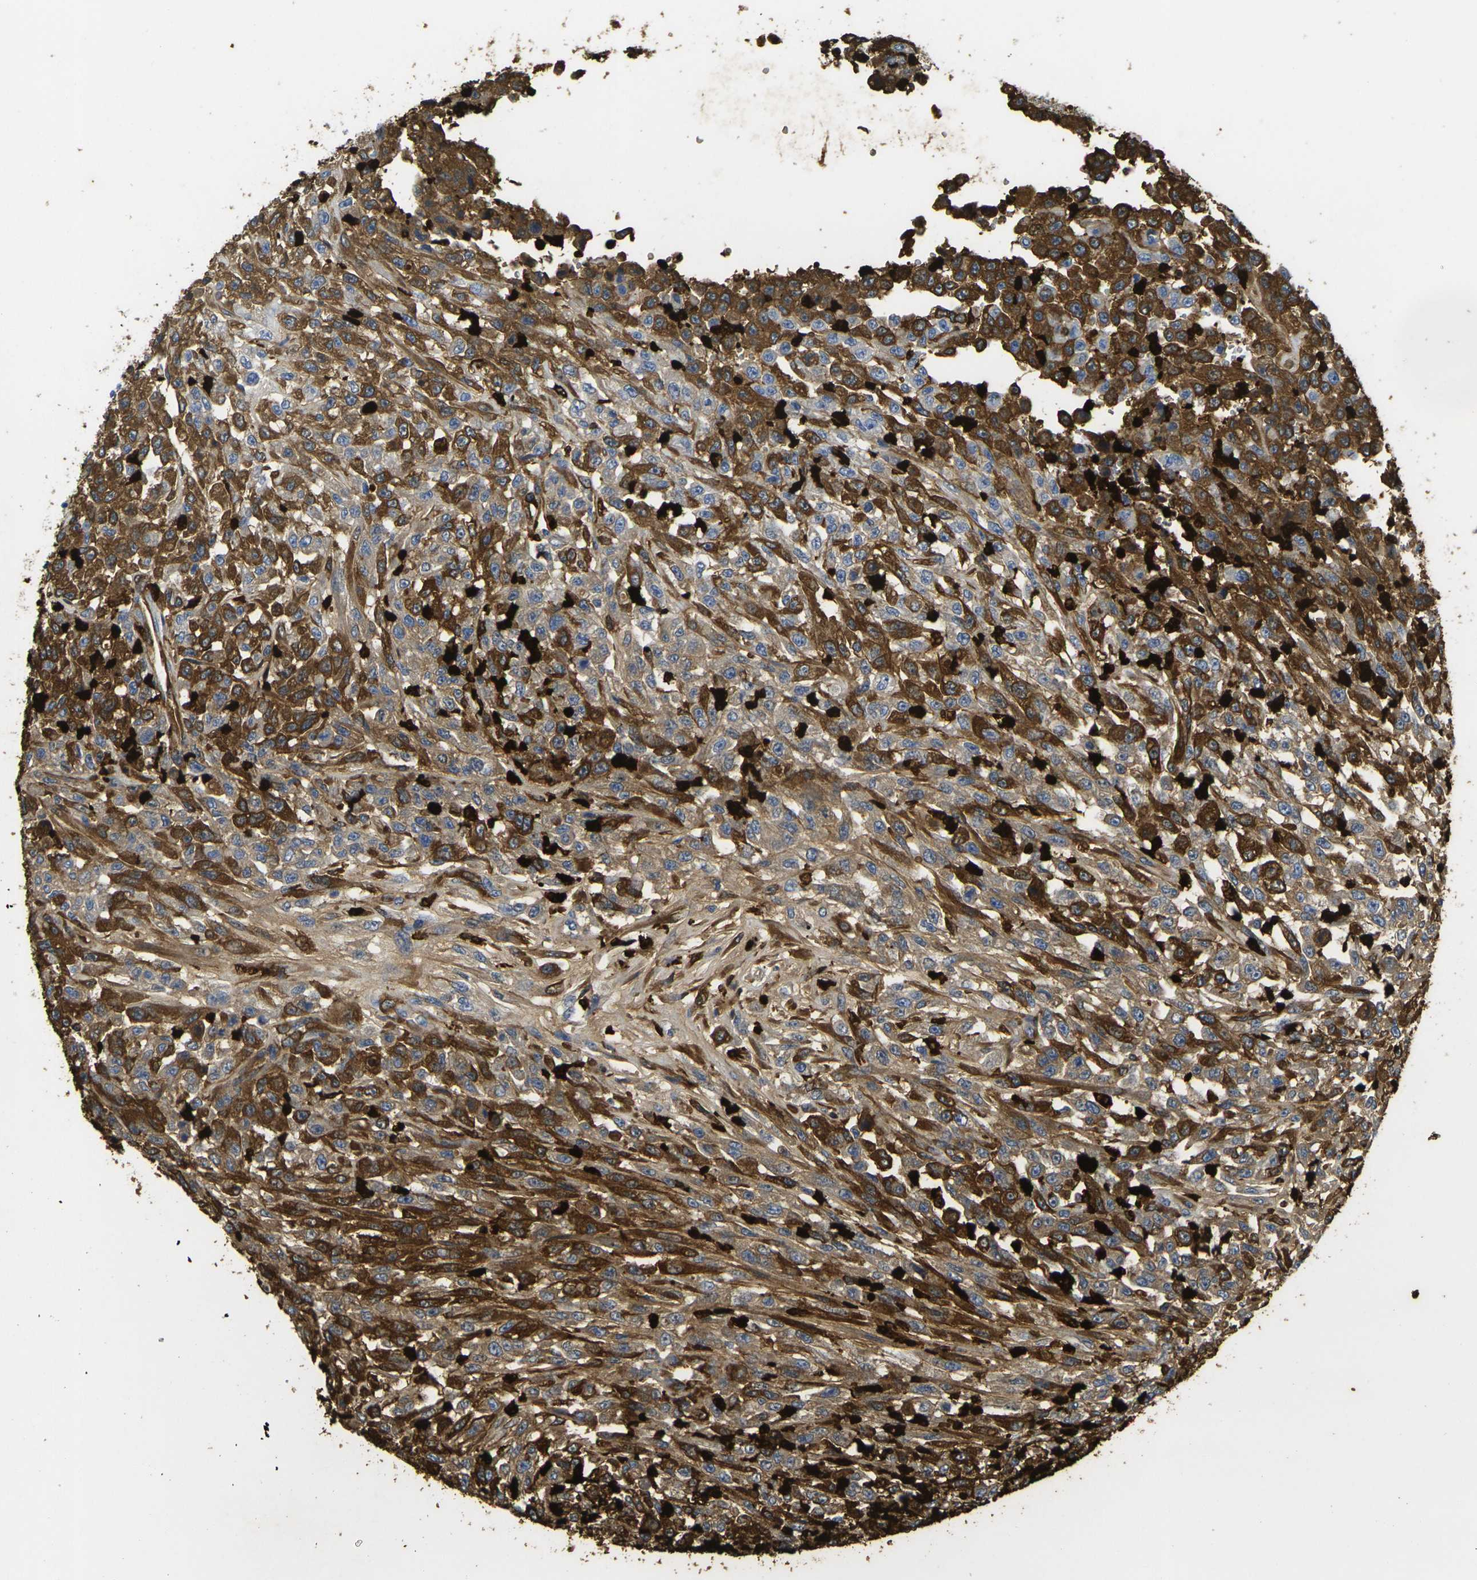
{"staining": {"intensity": "strong", "quantity": ">75%", "location": "cytoplasmic/membranous"}, "tissue": "urothelial cancer", "cell_type": "Tumor cells", "image_type": "cancer", "snomed": [{"axis": "morphology", "description": "Urothelial carcinoma, High grade"}, {"axis": "topography", "description": "Urinary bladder"}], "caption": "The immunohistochemical stain highlights strong cytoplasmic/membranous staining in tumor cells of urothelial cancer tissue. Using DAB (brown) and hematoxylin (blue) stains, captured at high magnification using brightfield microscopy.", "gene": "S100A9", "patient": {"sex": "male", "age": 46}}